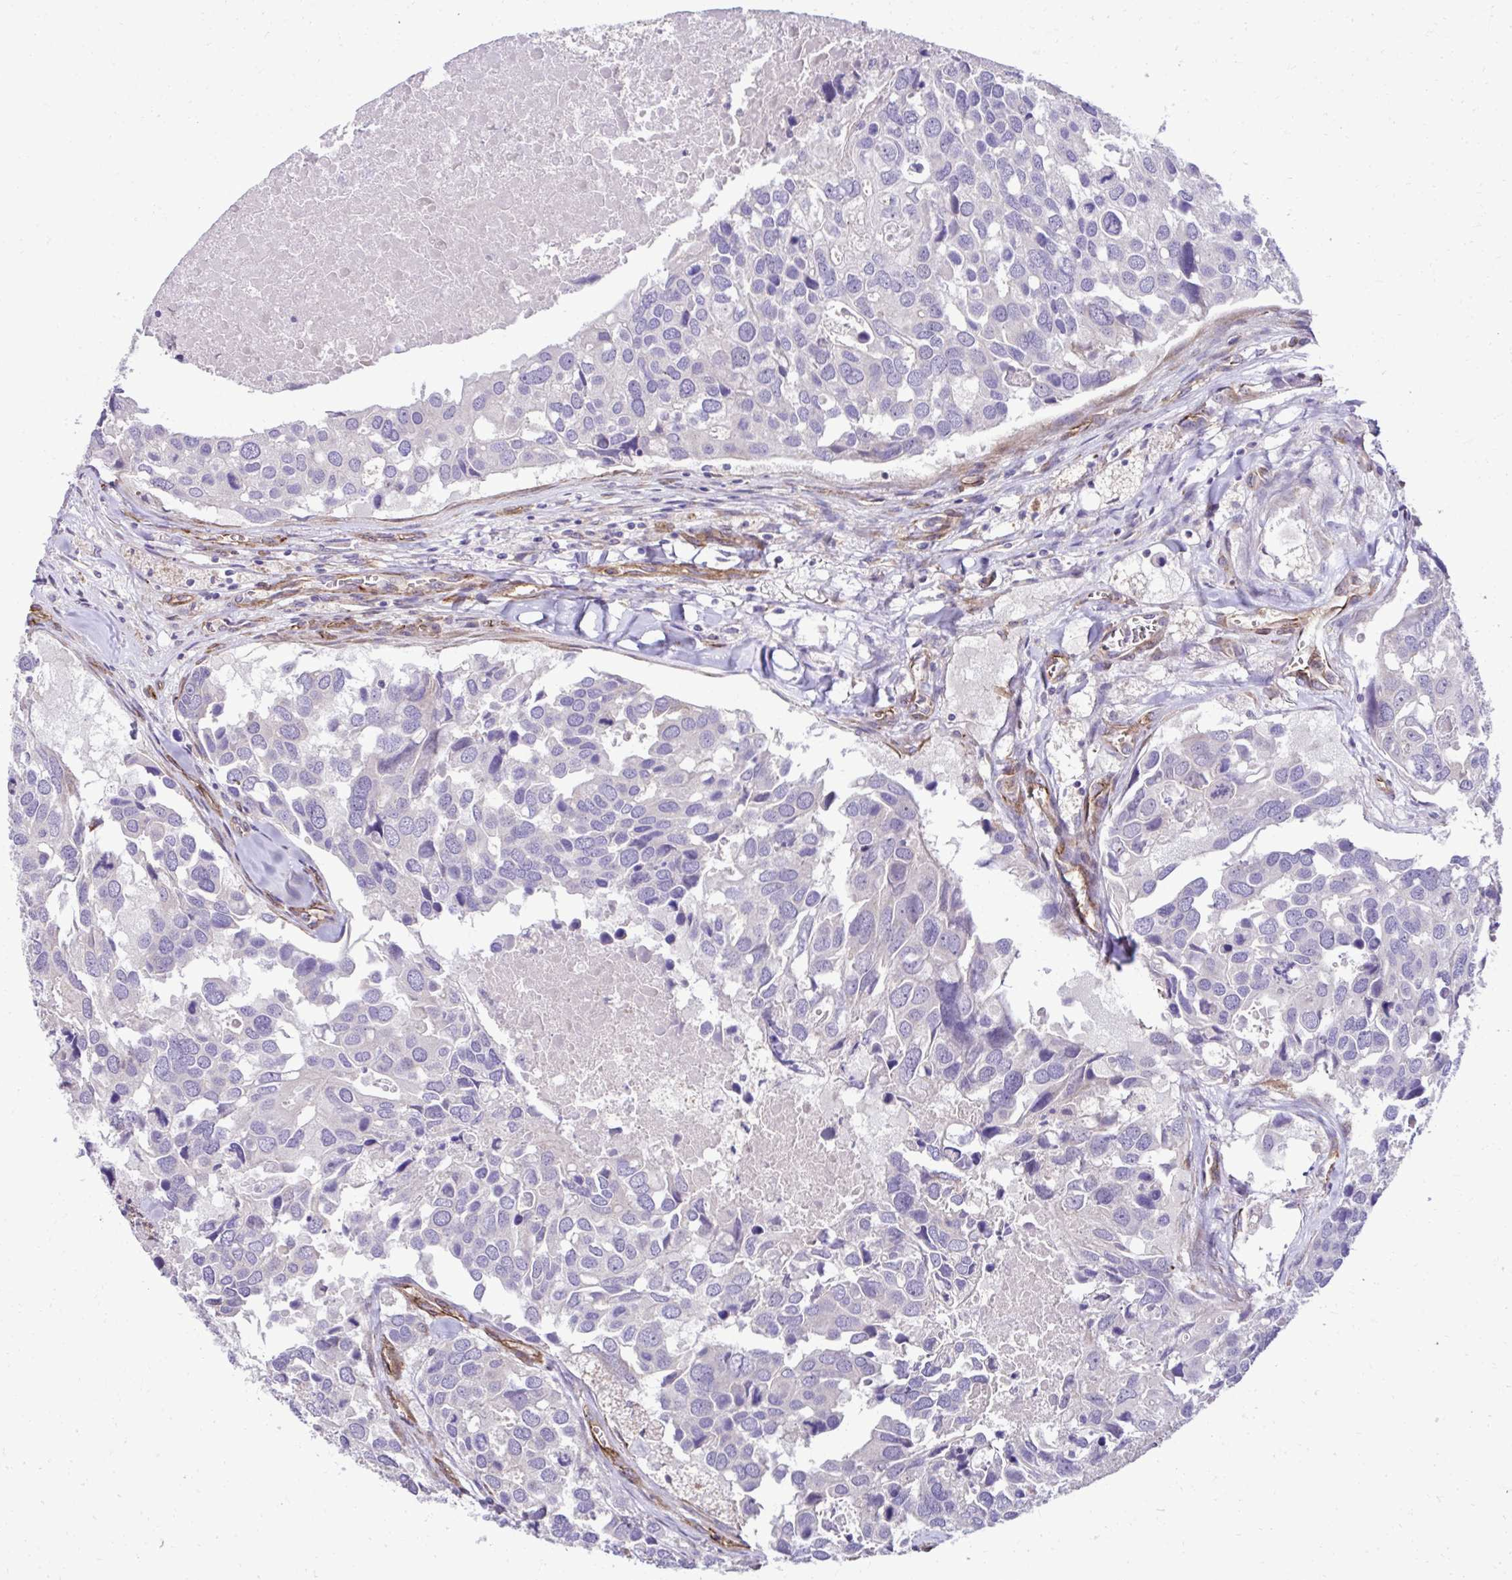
{"staining": {"intensity": "negative", "quantity": "none", "location": "none"}, "tissue": "breast cancer", "cell_type": "Tumor cells", "image_type": "cancer", "snomed": [{"axis": "morphology", "description": "Duct carcinoma"}, {"axis": "topography", "description": "Breast"}], "caption": "This is an immunohistochemistry (IHC) photomicrograph of human breast cancer (intraductal carcinoma). There is no expression in tumor cells.", "gene": "TRIM52", "patient": {"sex": "female", "age": 83}}